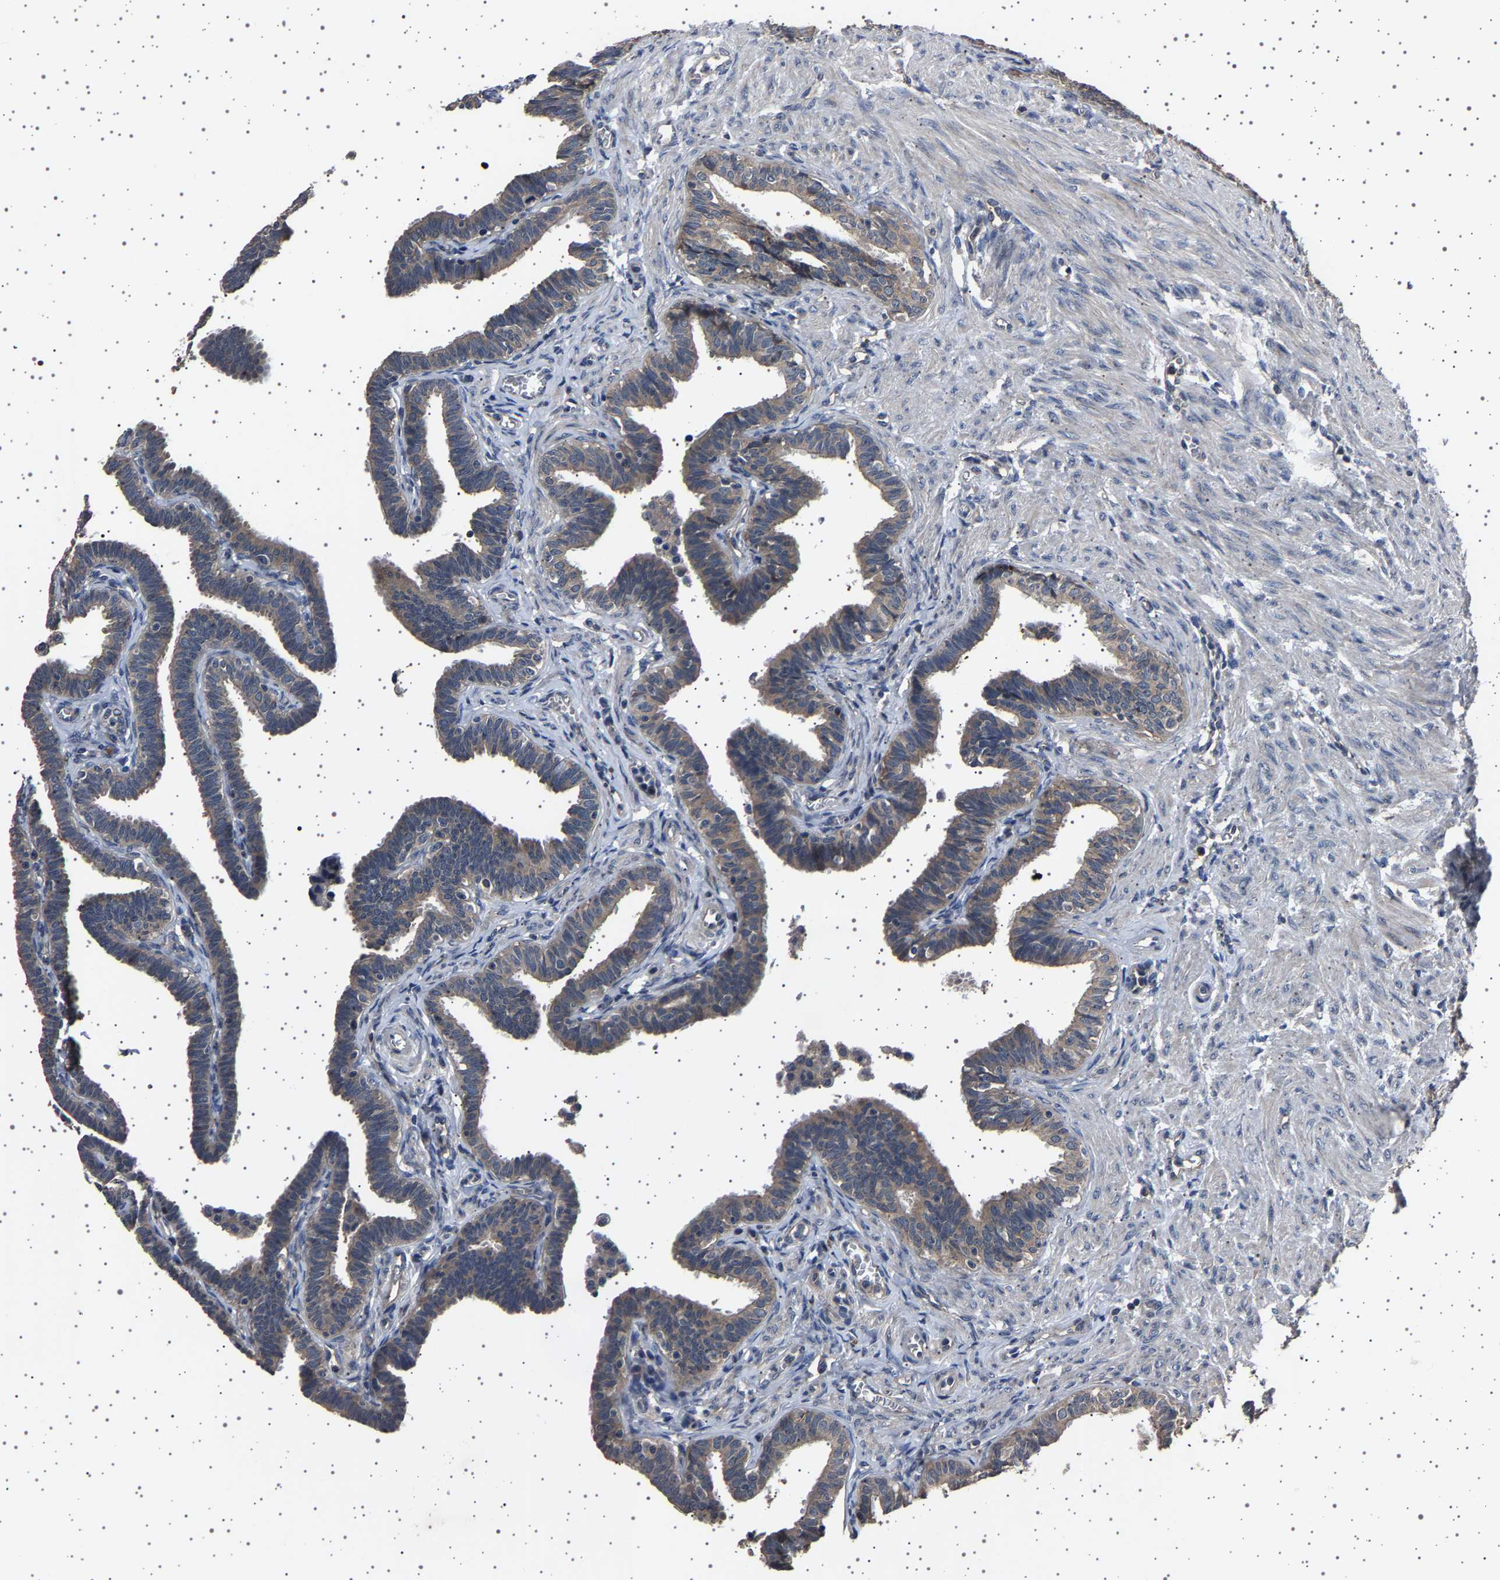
{"staining": {"intensity": "weak", "quantity": ">75%", "location": "cytoplasmic/membranous"}, "tissue": "fallopian tube", "cell_type": "Glandular cells", "image_type": "normal", "snomed": [{"axis": "morphology", "description": "Normal tissue, NOS"}, {"axis": "topography", "description": "Fallopian tube"}, {"axis": "topography", "description": "Ovary"}], "caption": "Immunohistochemistry (IHC) staining of unremarkable fallopian tube, which reveals low levels of weak cytoplasmic/membranous expression in about >75% of glandular cells indicating weak cytoplasmic/membranous protein positivity. The staining was performed using DAB (brown) for protein detection and nuclei were counterstained in hematoxylin (blue).", "gene": "NCKAP1", "patient": {"sex": "female", "age": 23}}